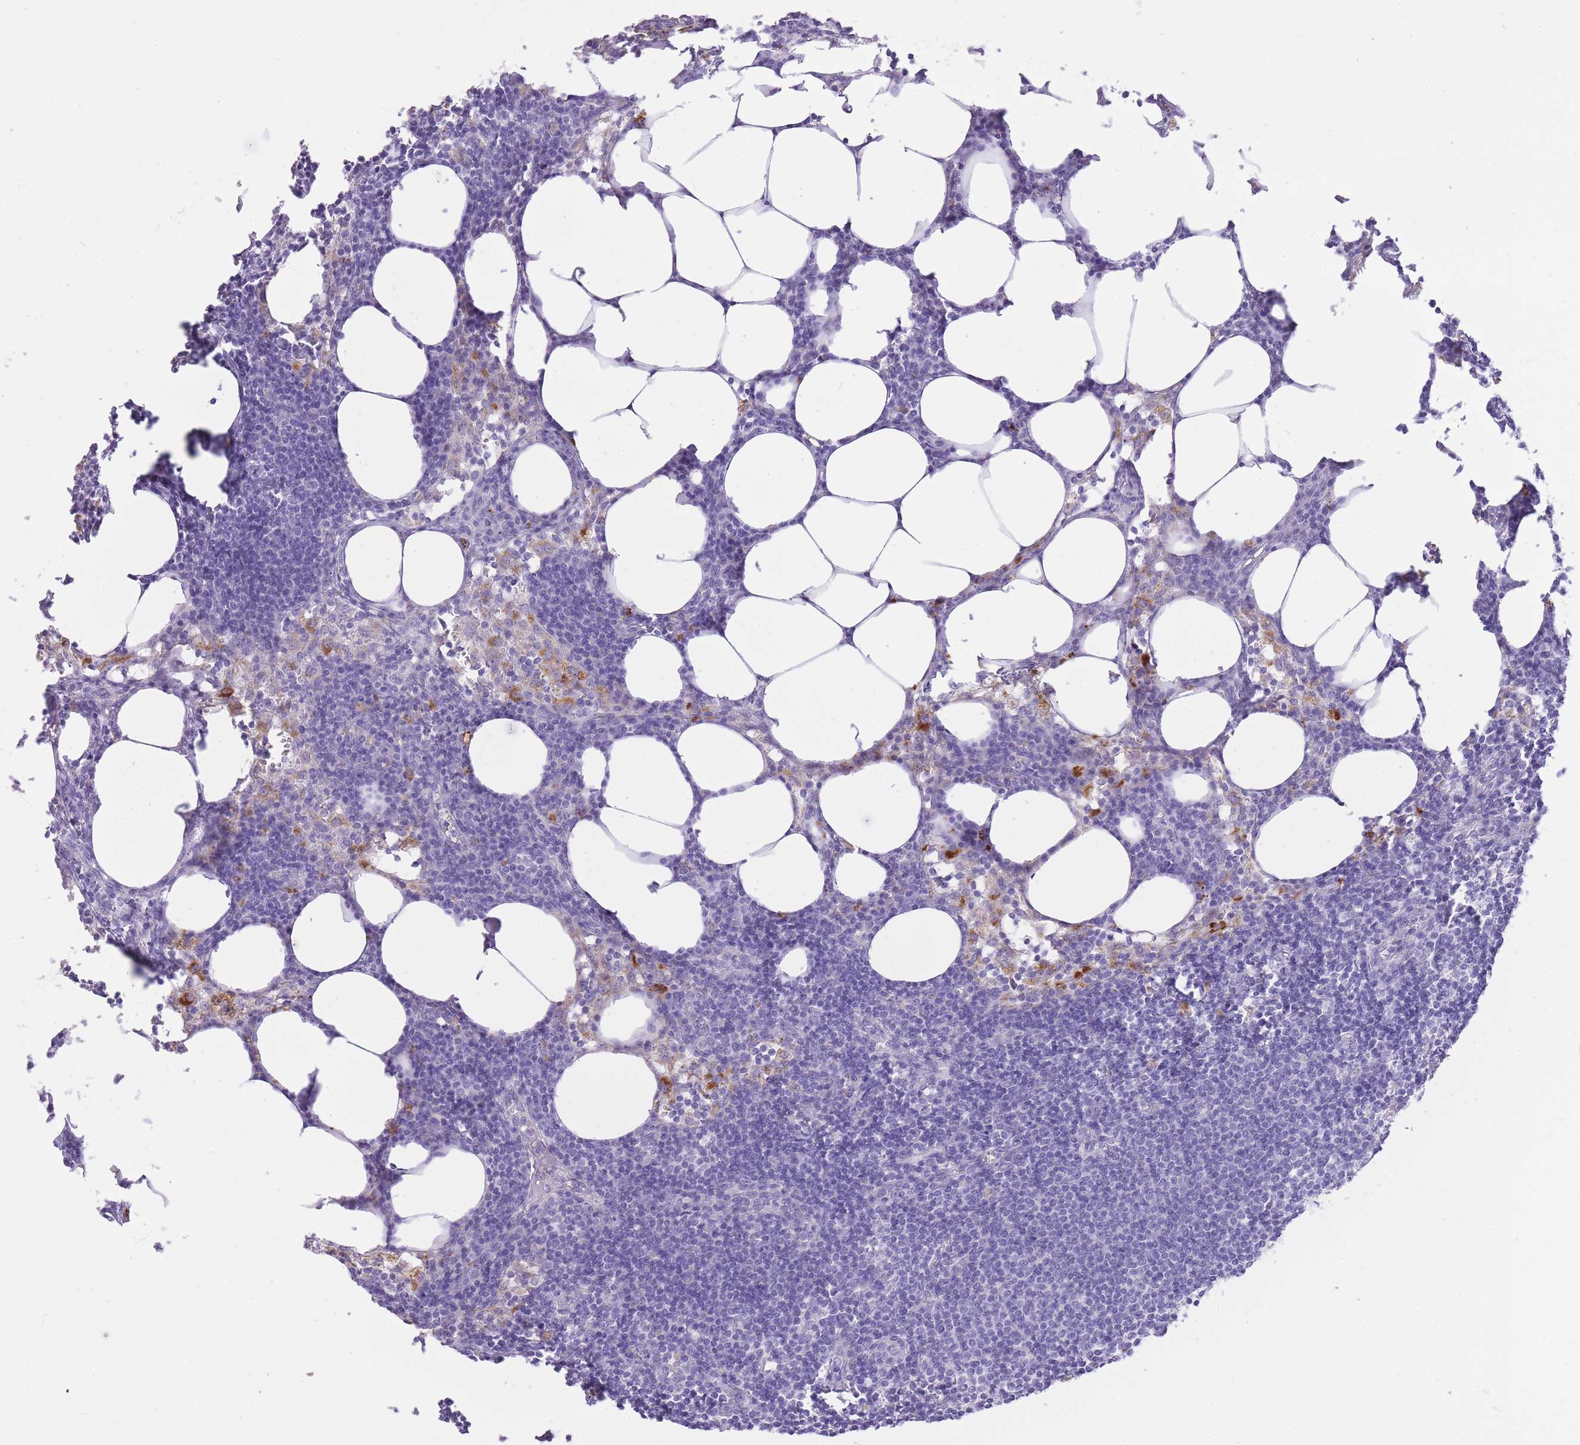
{"staining": {"intensity": "negative", "quantity": "none", "location": "none"}, "tissue": "lymph node", "cell_type": "Germinal center cells", "image_type": "normal", "snomed": [{"axis": "morphology", "description": "Normal tissue, NOS"}, {"axis": "topography", "description": "Lymph node"}], "caption": "Germinal center cells show no significant staining in normal lymph node.", "gene": "HRG", "patient": {"sex": "female", "age": 30}}